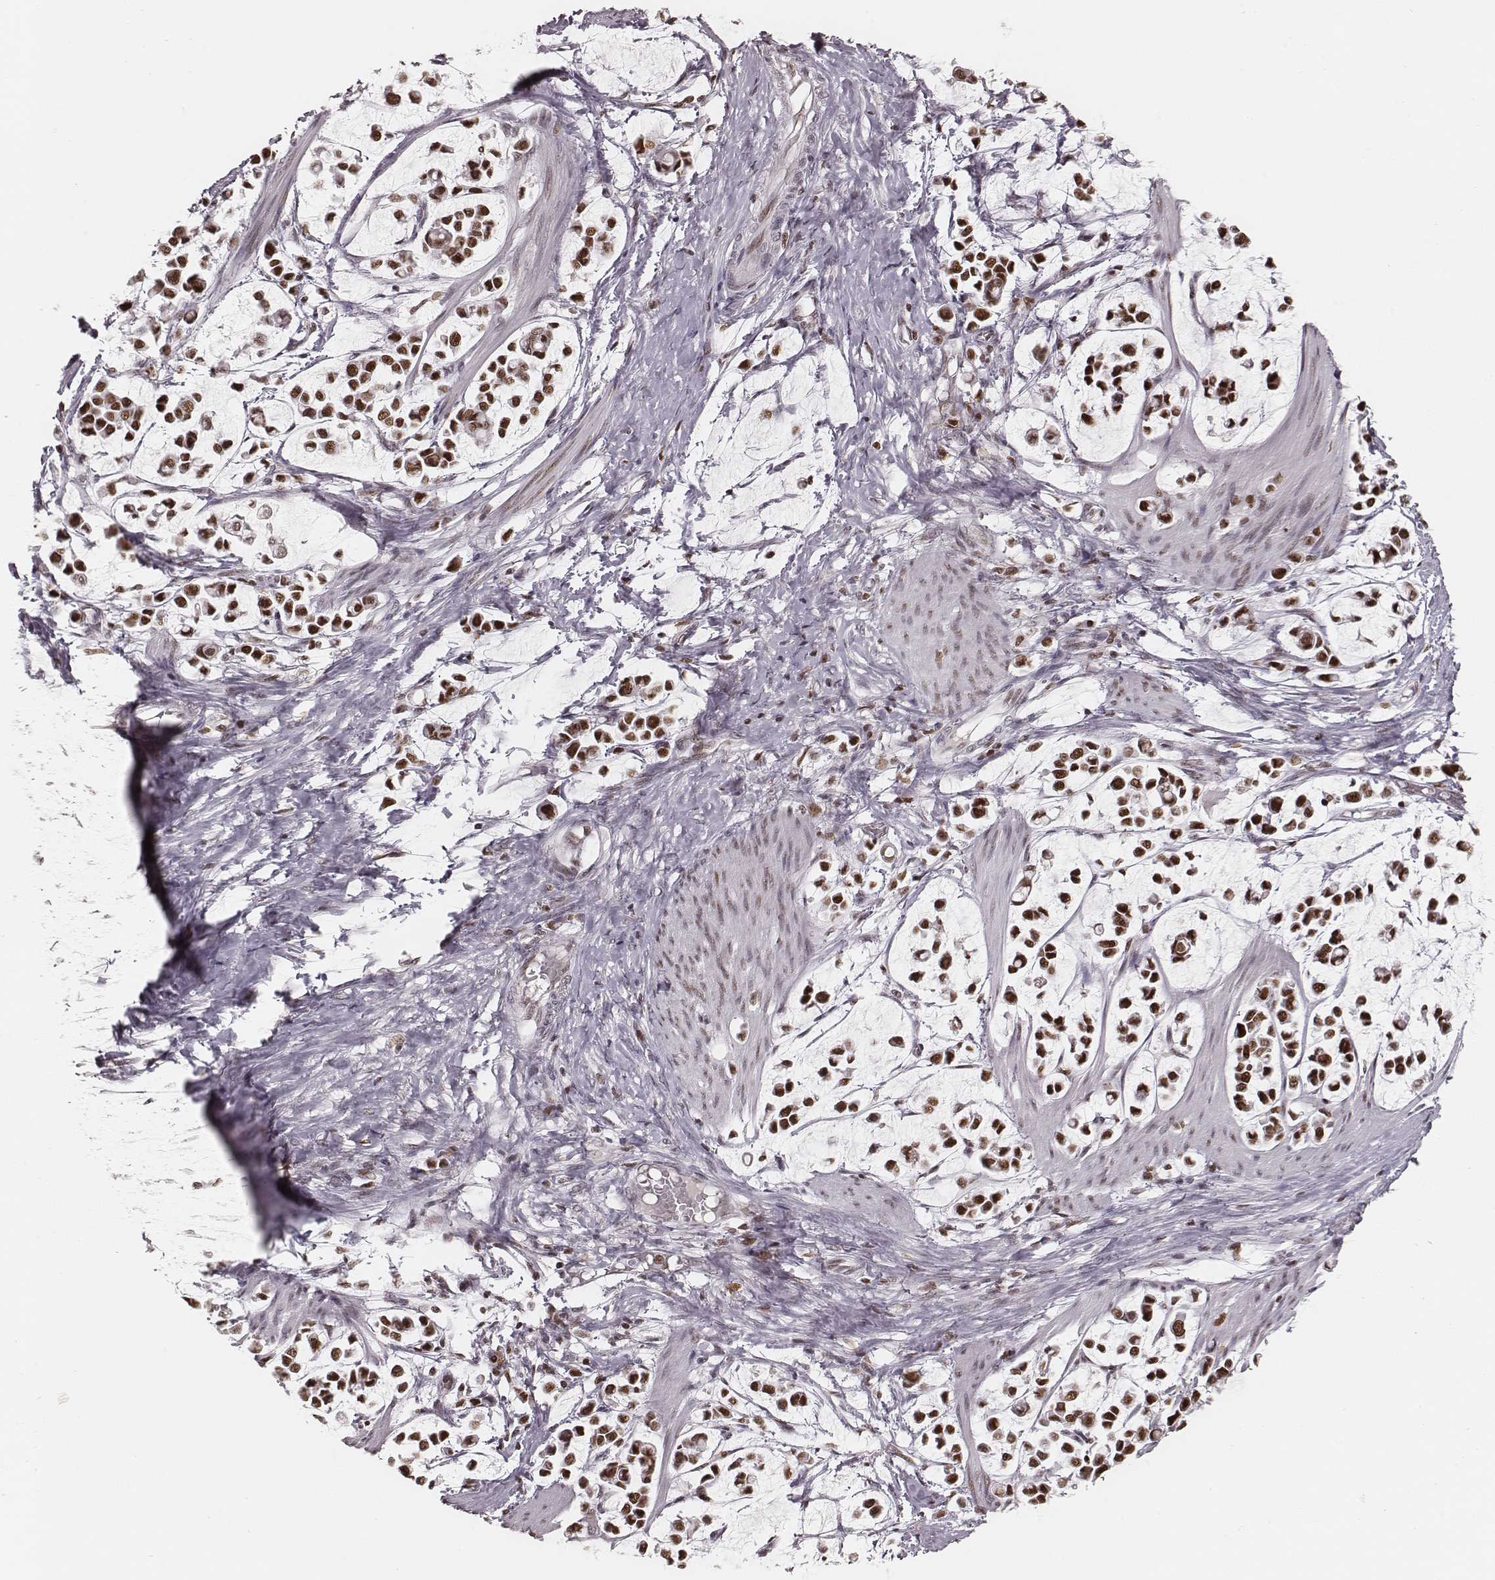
{"staining": {"intensity": "strong", "quantity": ">75%", "location": "nuclear"}, "tissue": "stomach cancer", "cell_type": "Tumor cells", "image_type": "cancer", "snomed": [{"axis": "morphology", "description": "Adenocarcinoma, NOS"}, {"axis": "topography", "description": "Stomach"}], "caption": "Stomach cancer (adenocarcinoma) stained with DAB (3,3'-diaminobenzidine) immunohistochemistry (IHC) exhibits high levels of strong nuclear positivity in approximately >75% of tumor cells.", "gene": "PARP1", "patient": {"sex": "male", "age": 82}}